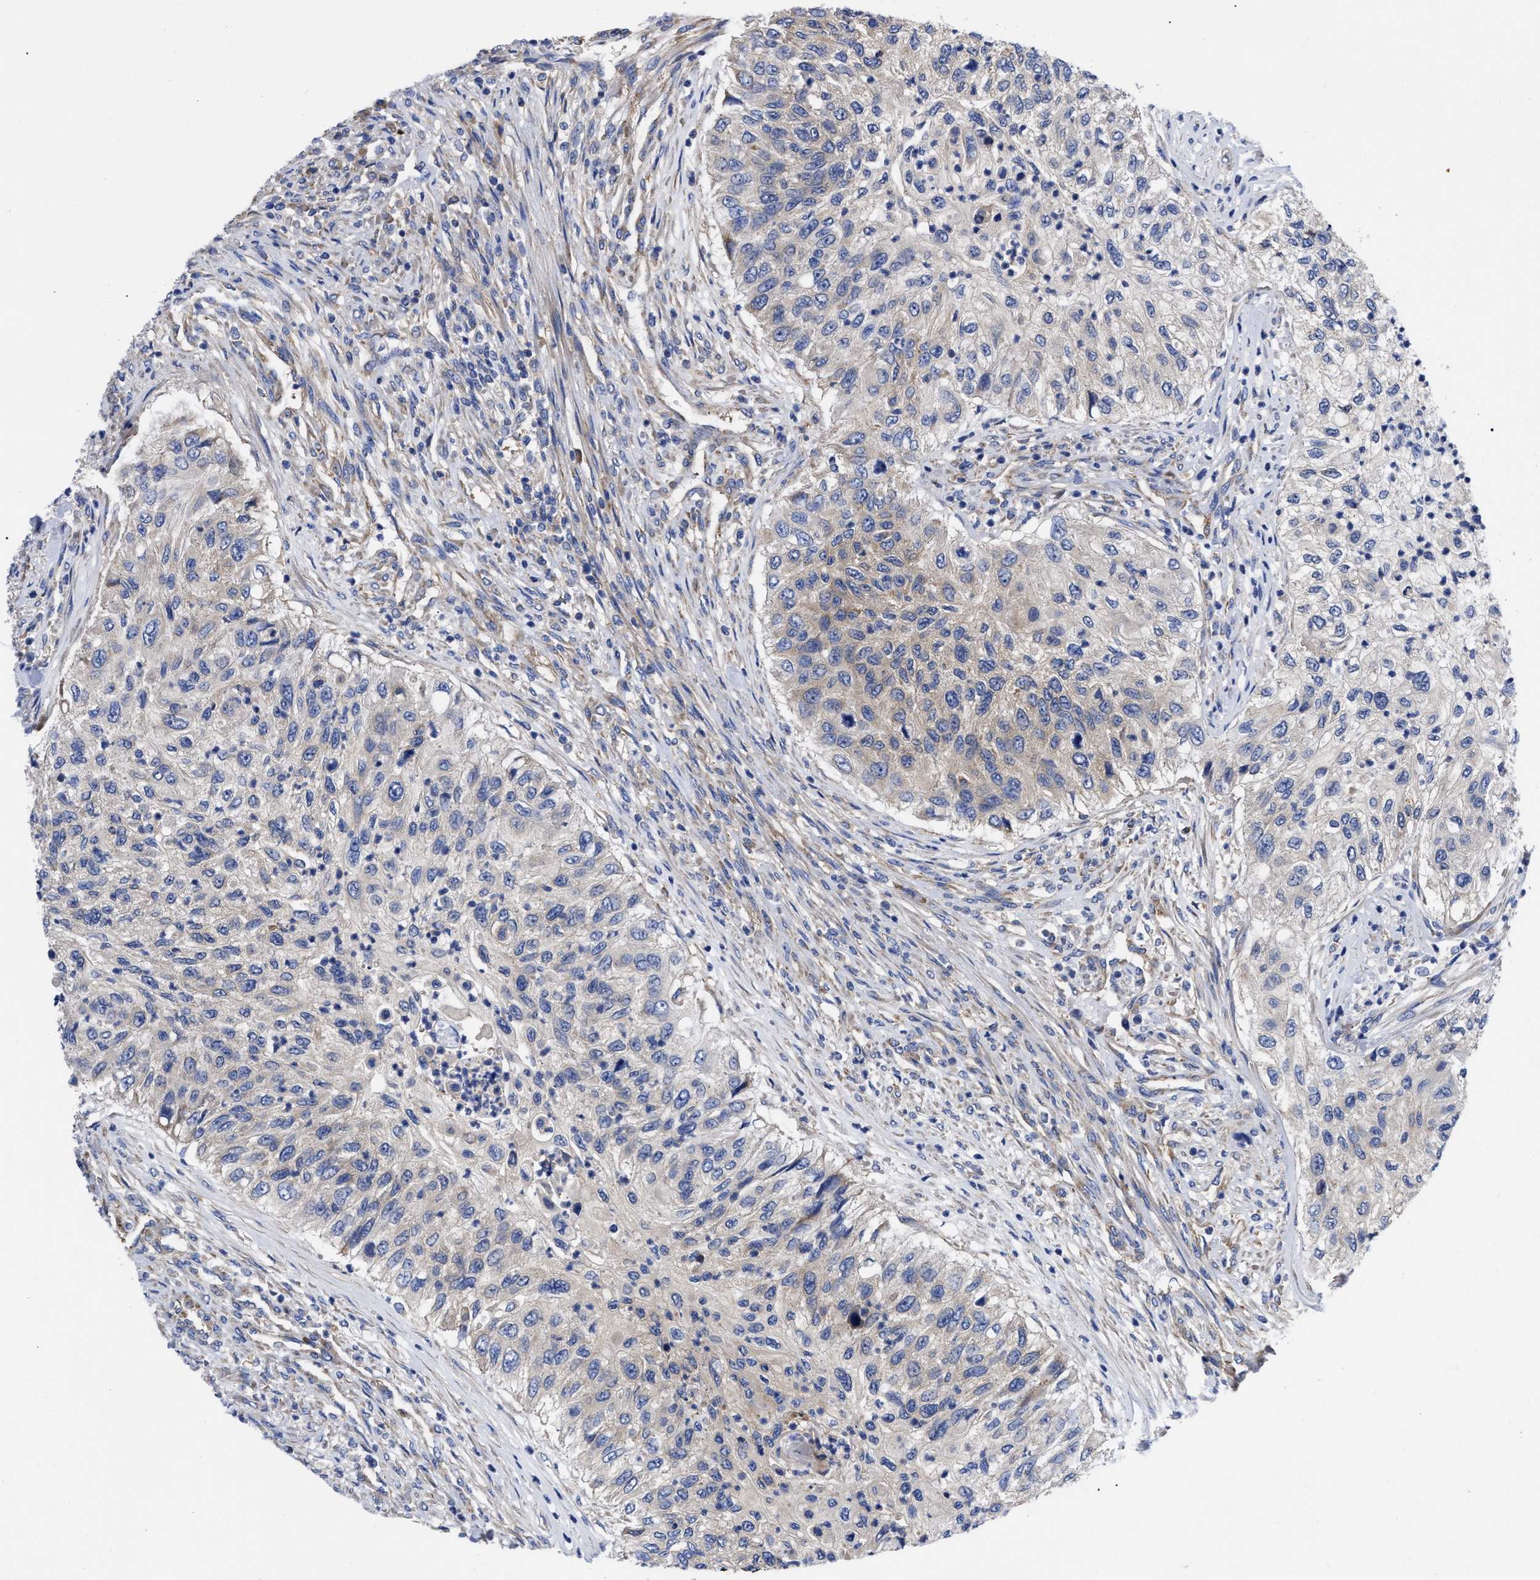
{"staining": {"intensity": "moderate", "quantity": "<25%", "location": "cytoplasmic/membranous"}, "tissue": "urothelial cancer", "cell_type": "Tumor cells", "image_type": "cancer", "snomed": [{"axis": "morphology", "description": "Urothelial carcinoma, High grade"}, {"axis": "topography", "description": "Urinary bladder"}], "caption": "Moderate cytoplasmic/membranous expression for a protein is seen in about <25% of tumor cells of urothelial cancer using IHC.", "gene": "RBKS", "patient": {"sex": "female", "age": 60}}